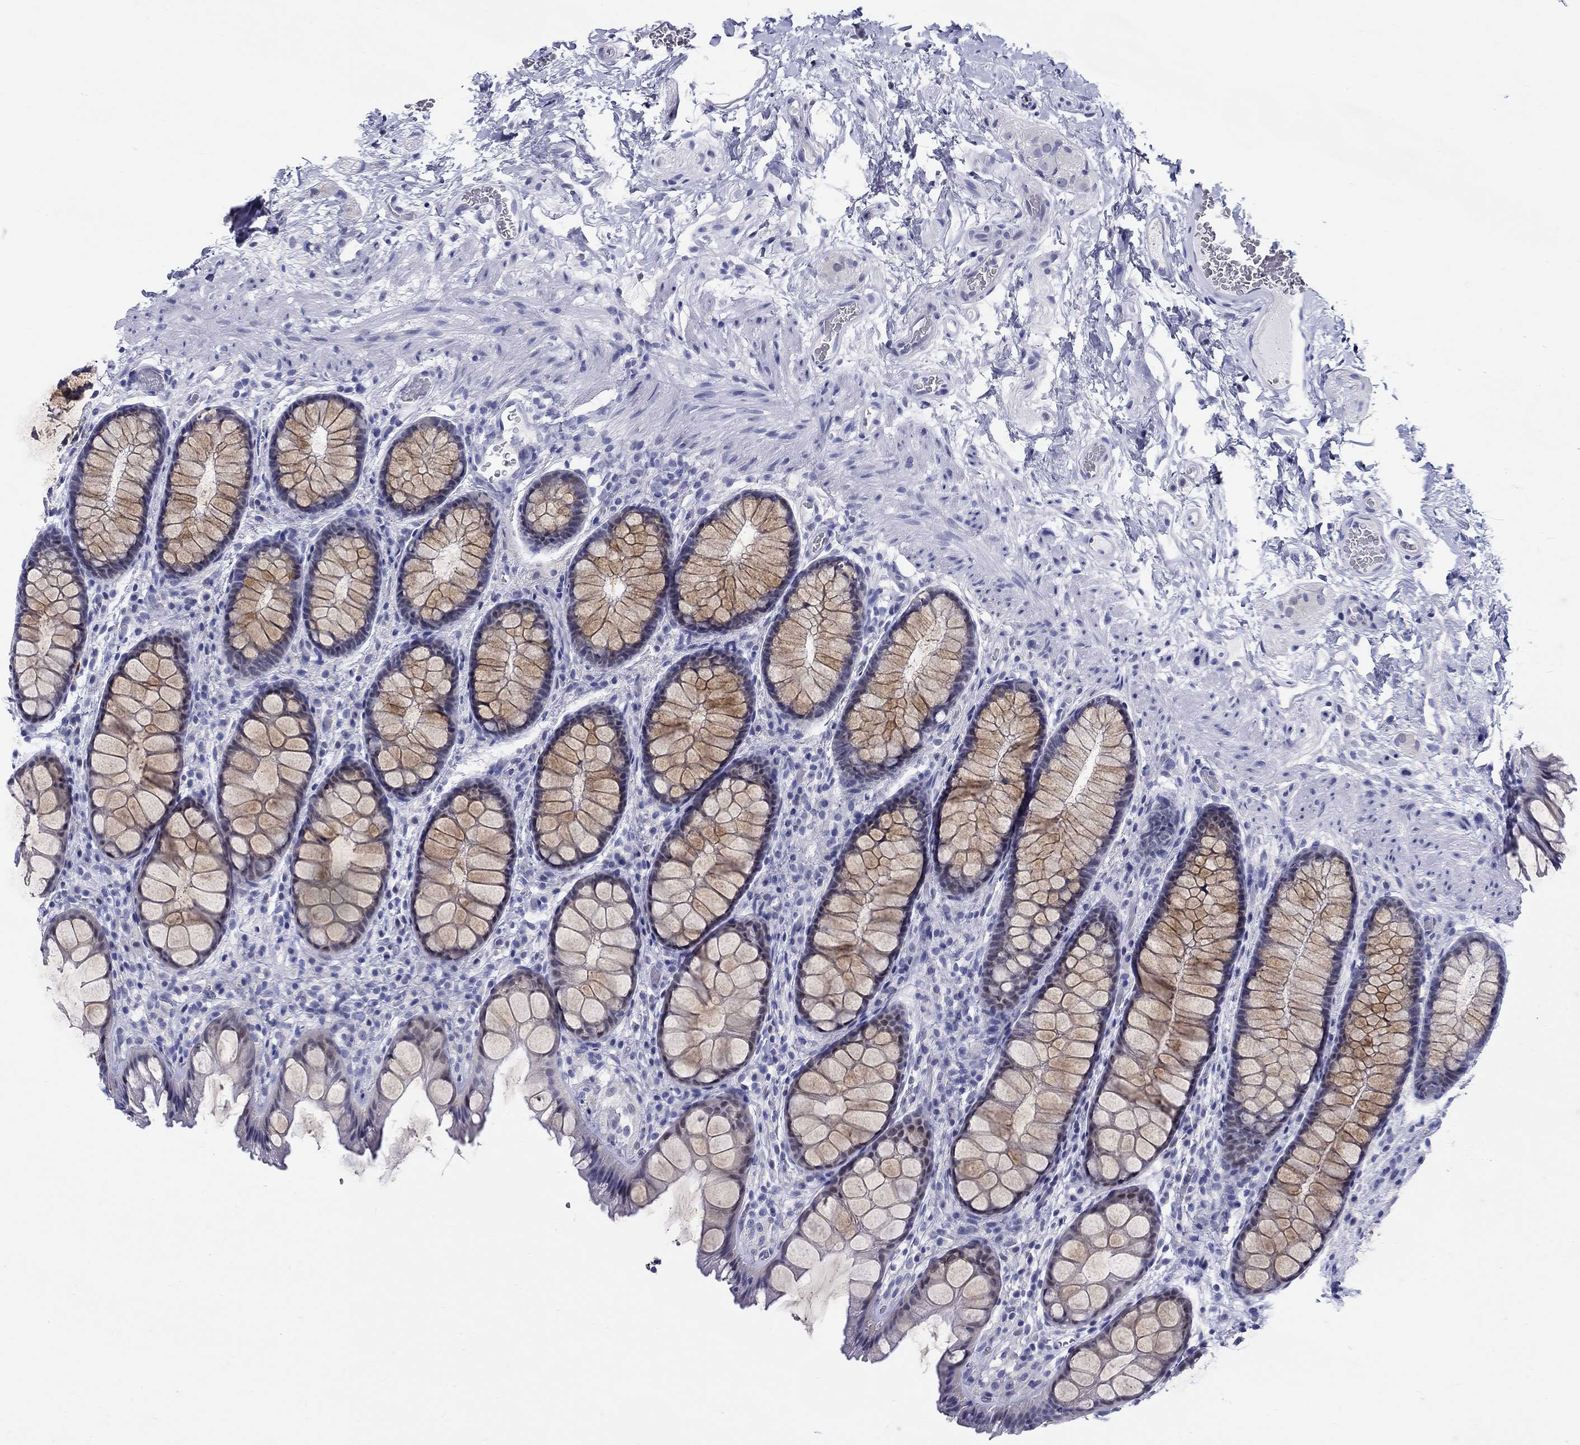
{"staining": {"intensity": "moderate", "quantity": "25%-75%", "location": "cytoplasmic/membranous"}, "tissue": "rectum", "cell_type": "Glandular cells", "image_type": "normal", "snomed": [{"axis": "morphology", "description": "Normal tissue, NOS"}, {"axis": "topography", "description": "Rectum"}], "caption": "Rectum stained with DAB (3,3'-diaminobenzidine) IHC reveals medium levels of moderate cytoplasmic/membranous expression in approximately 25%-75% of glandular cells.", "gene": "CRYGS", "patient": {"sex": "female", "age": 62}}